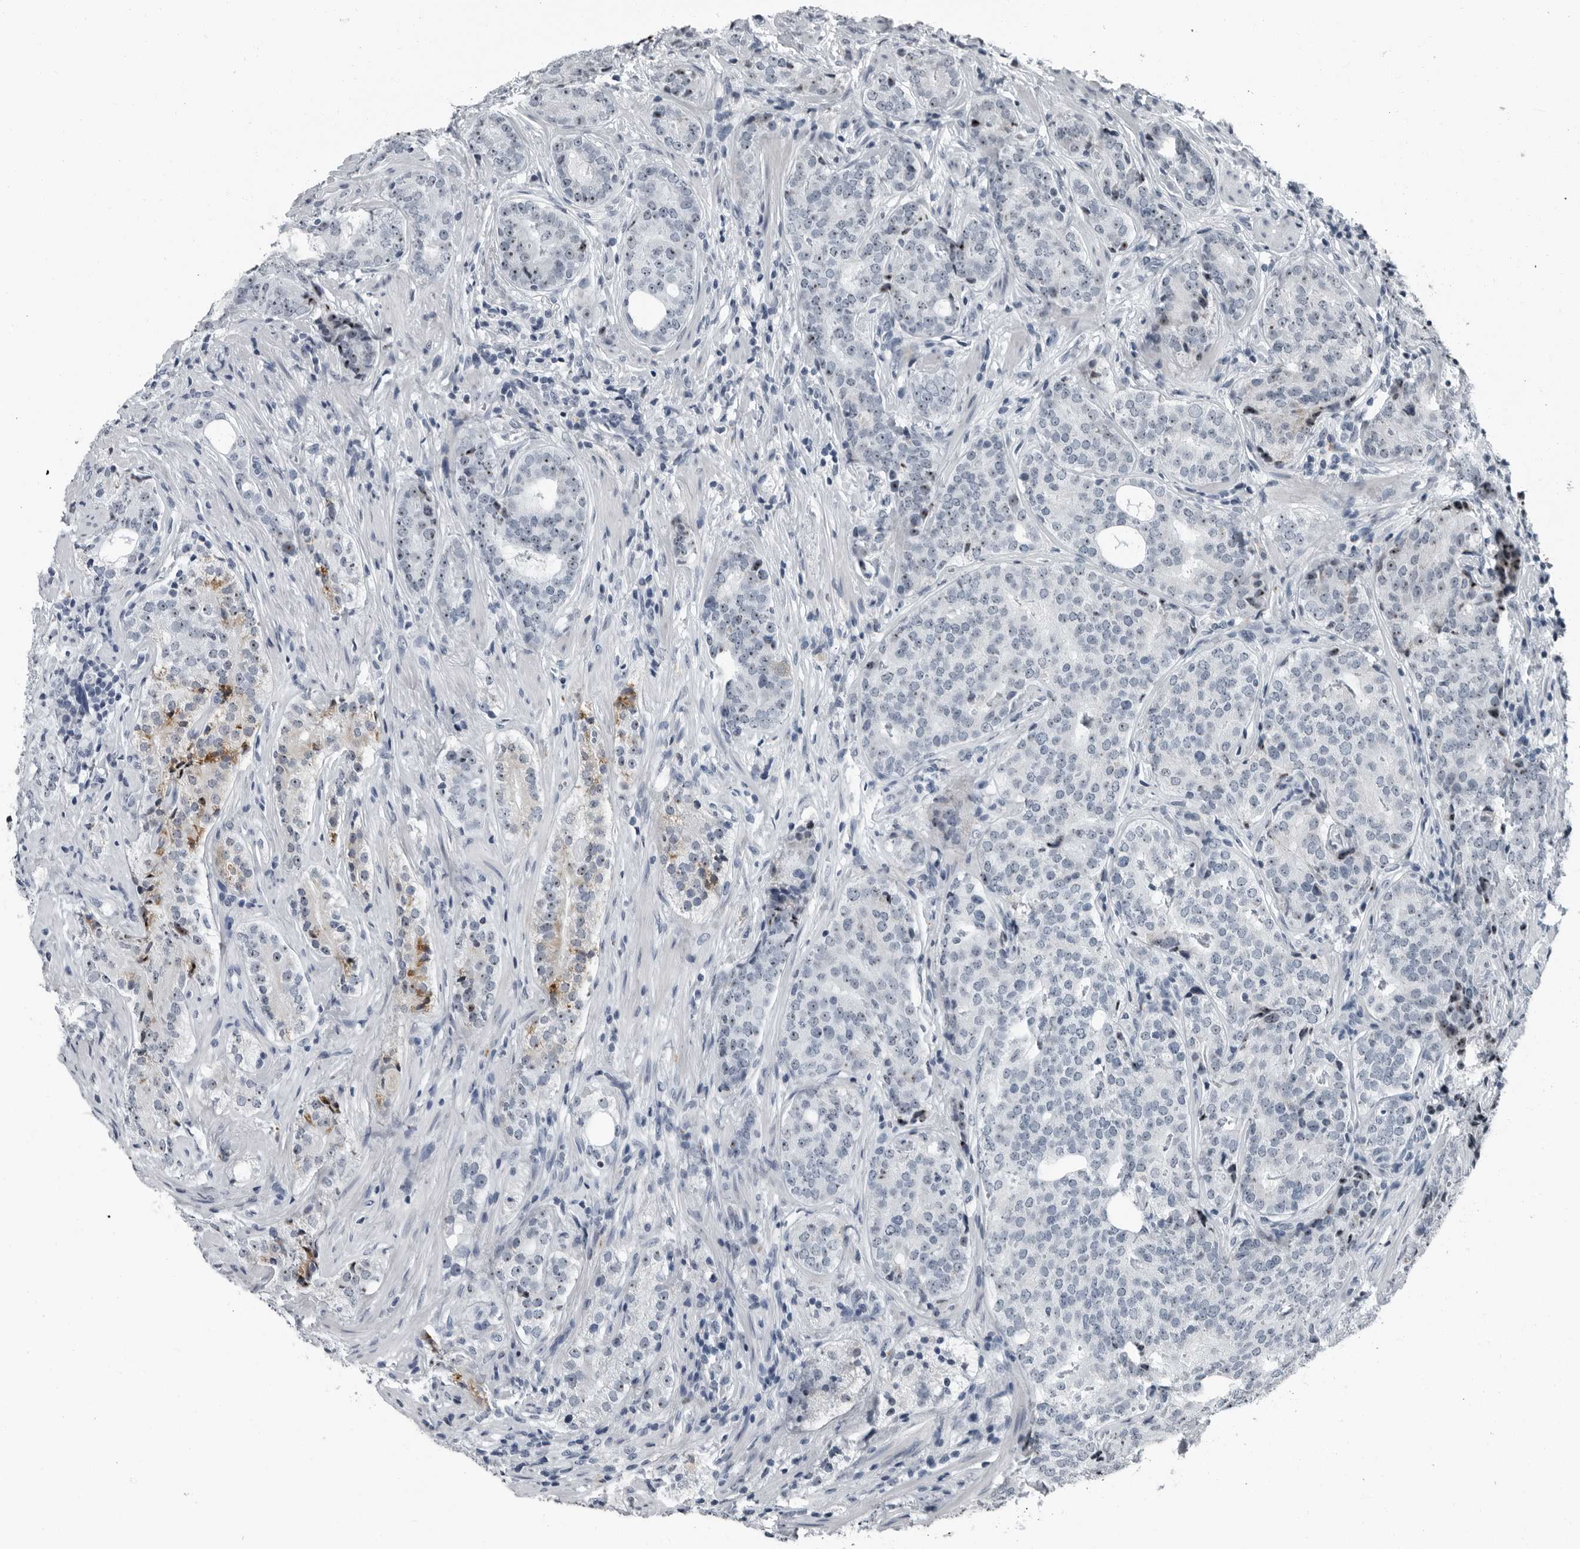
{"staining": {"intensity": "moderate", "quantity": "25%-75%", "location": "nuclear"}, "tissue": "prostate cancer", "cell_type": "Tumor cells", "image_type": "cancer", "snomed": [{"axis": "morphology", "description": "Adenocarcinoma, High grade"}, {"axis": "topography", "description": "Prostate"}], "caption": "A micrograph of human high-grade adenocarcinoma (prostate) stained for a protein exhibits moderate nuclear brown staining in tumor cells. (Brightfield microscopy of DAB IHC at high magnification).", "gene": "PDCD11", "patient": {"sex": "male", "age": 56}}